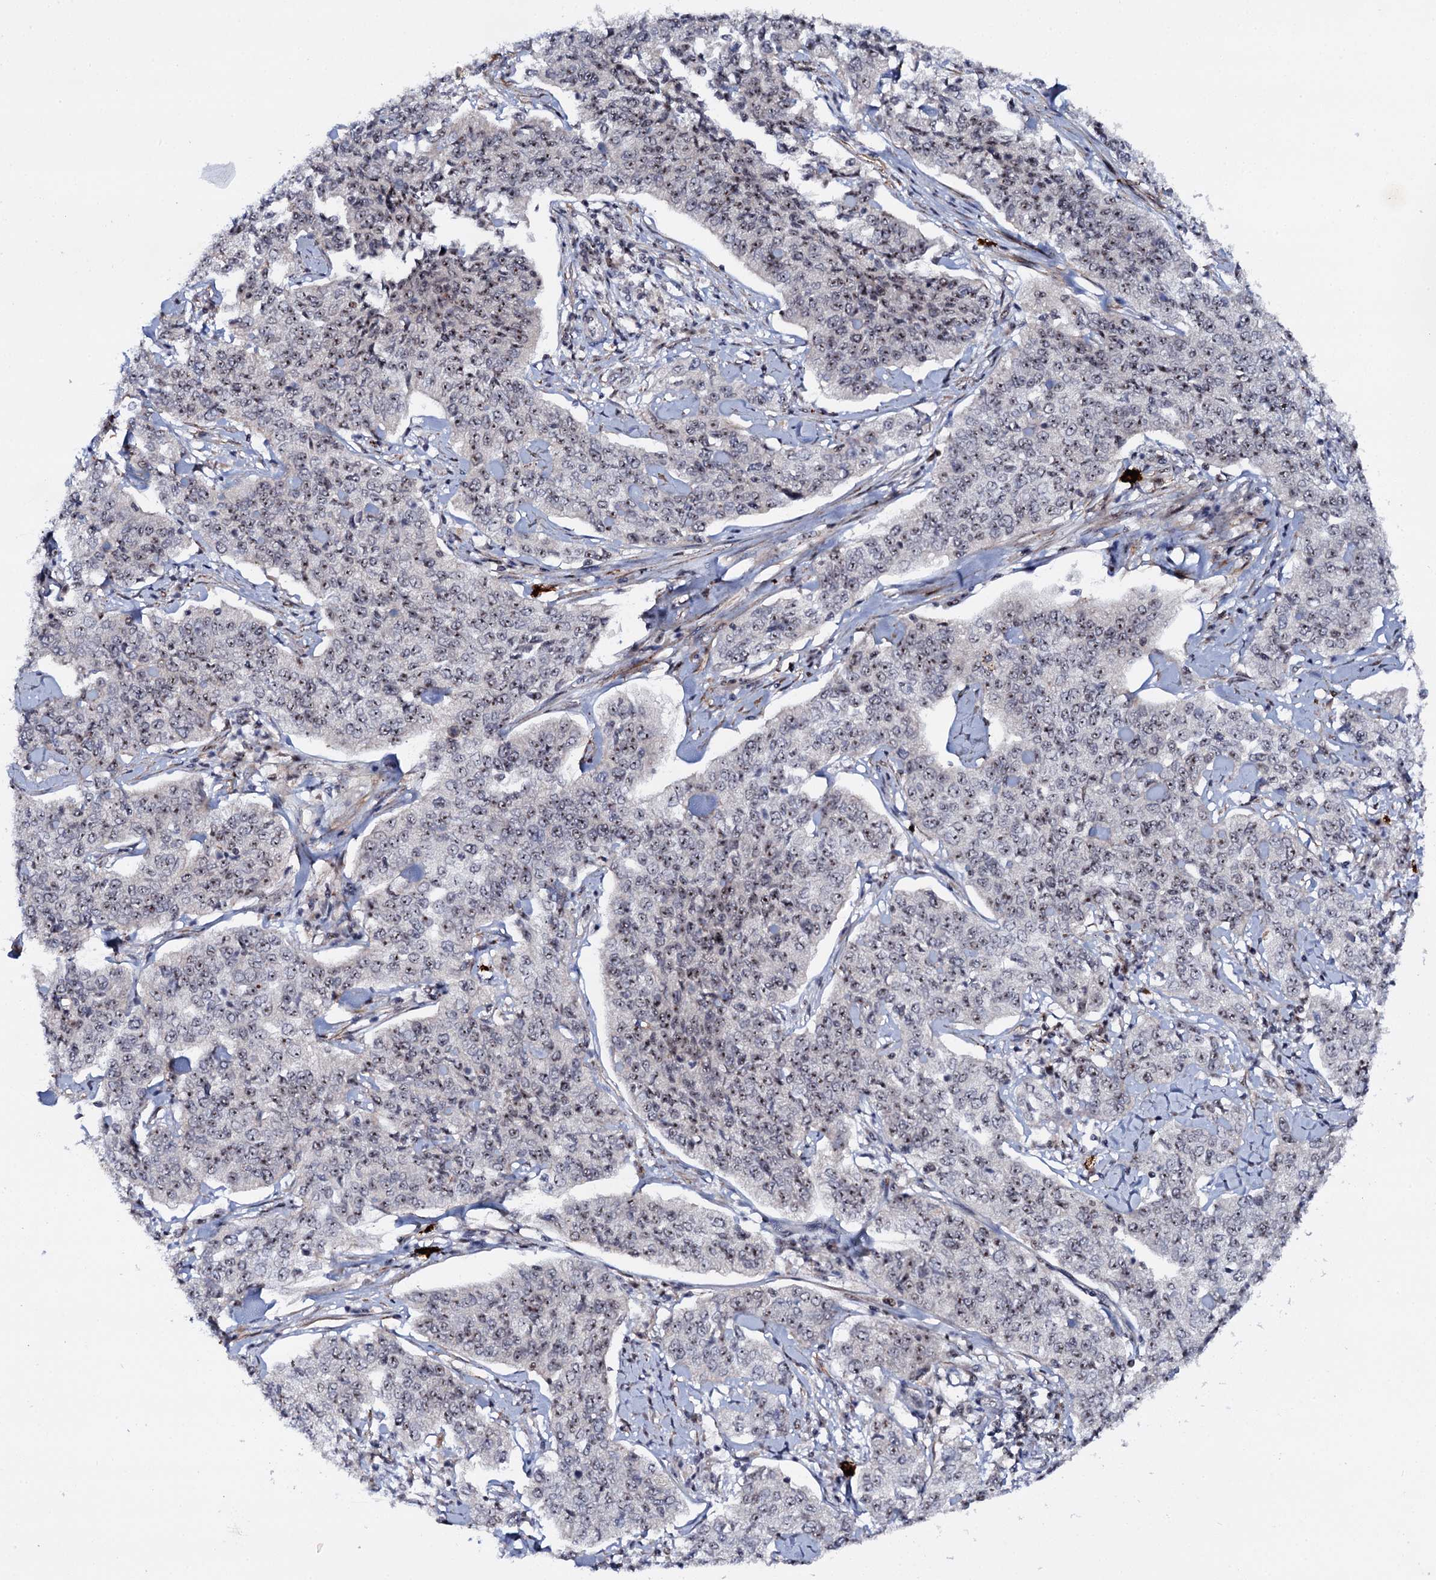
{"staining": {"intensity": "moderate", "quantity": "25%-75%", "location": "nuclear"}, "tissue": "cervical cancer", "cell_type": "Tumor cells", "image_type": "cancer", "snomed": [{"axis": "morphology", "description": "Squamous cell carcinoma, NOS"}, {"axis": "topography", "description": "Cervix"}], "caption": "Cervical cancer stained for a protein exhibits moderate nuclear positivity in tumor cells. The staining is performed using DAB (3,3'-diaminobenzidine) brown chromogen to label protein expression. The nuclei are counter-stained blue using hematoxylin.", "gene": "BUD13", "patient": {"sex": "female", "age": 35}}